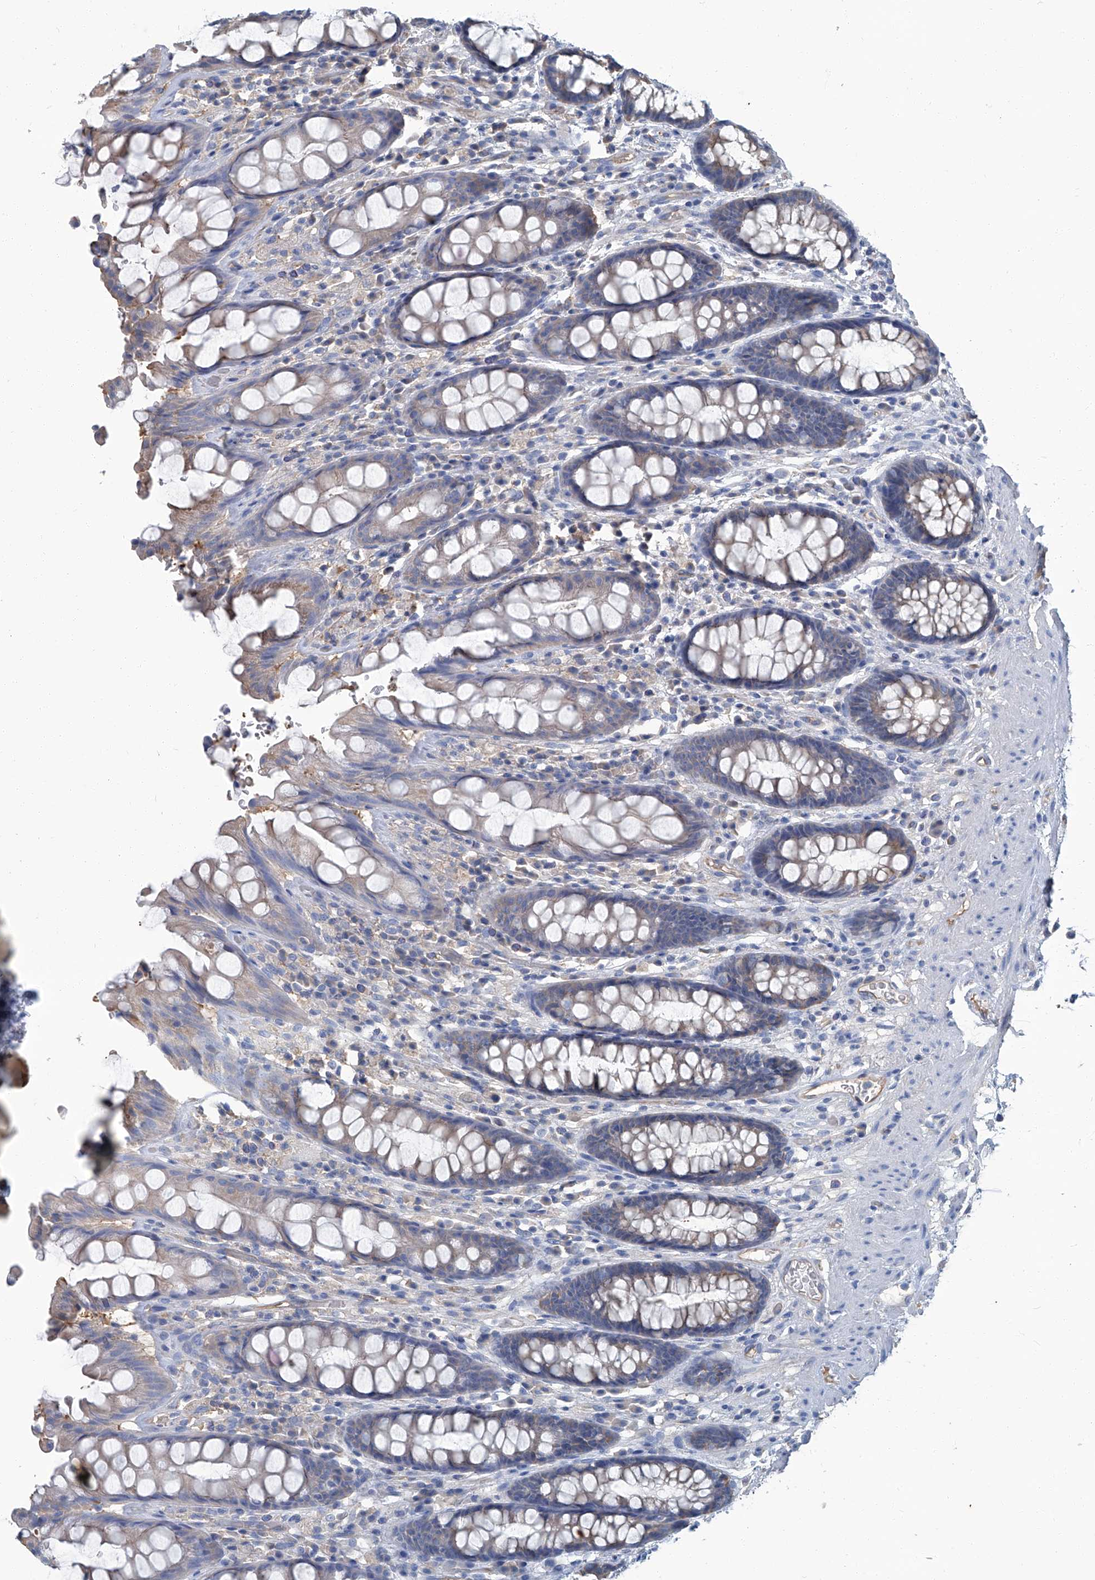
{"staining": {"intensity": "weak", "quantity": "25%-75%", "location": "cytoplasmic/membranous"}, "tissue": "rectum", "cell_type": "Glandular cells", "image_type": "normal", "snomed": [{"axis": "morphology", "description": "Normal tissue, NOS"}, {"axis": "topography", "description": "Rectum"}], "caption": "Immunohistochemical staining of benign human rectum exhibits low levels of weak cytoplasmic/membranous positivity in approximately 25%-75% of glandular cells.", "gene": "PFKL", "patient": {"sex": "male", "age": 64}}